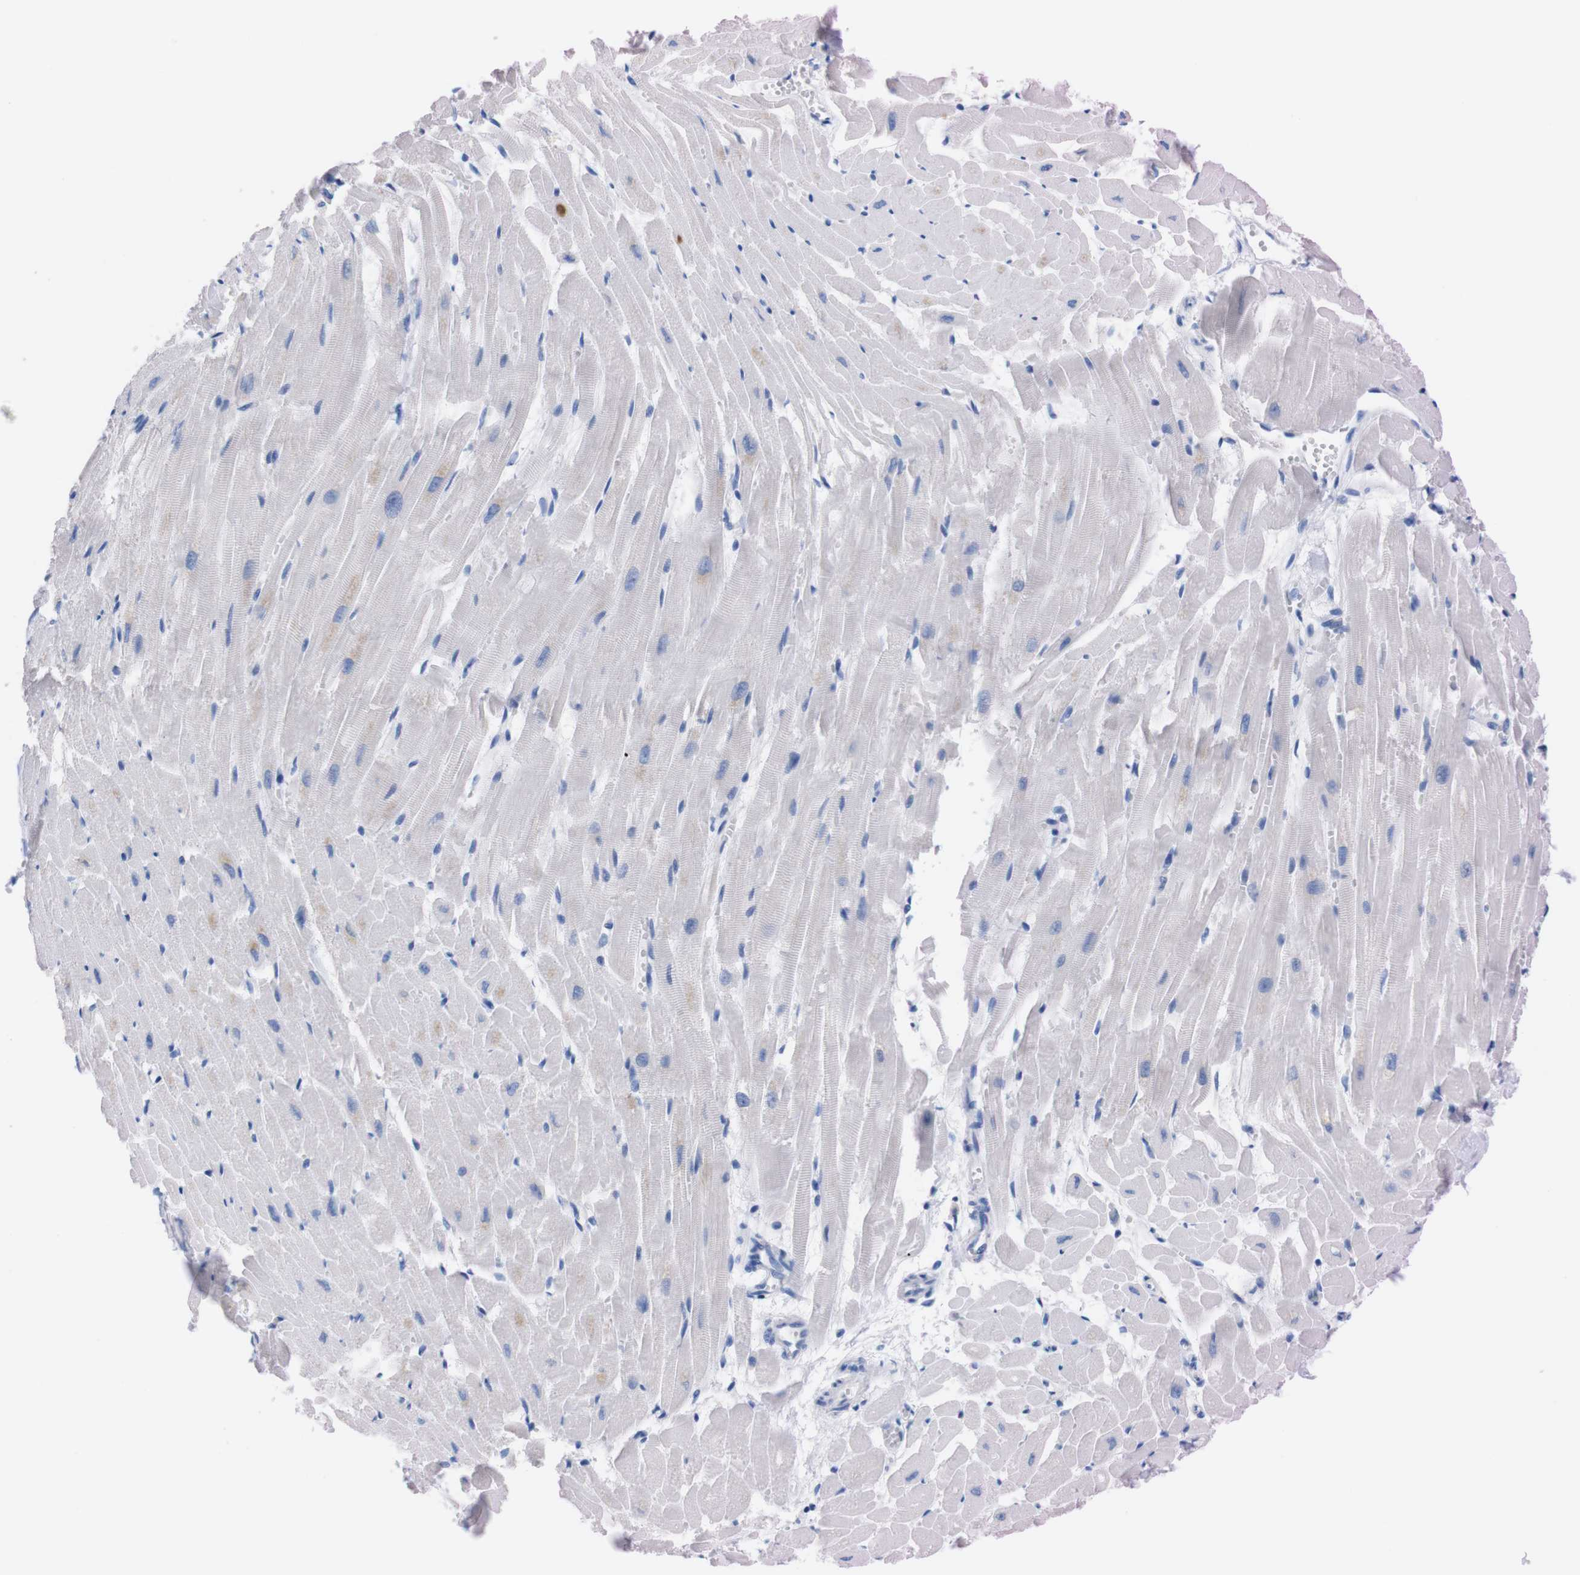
{"staining": {"intensity": "negative", "quantity": "none", "location": "none"}, "tissue": "heart muscle", "cell_type": "Cardiomyocytes", "image_type": "normal", "snomed": [{"axis": "morphology", "description": "Normal tissue, NOS"}, {"axis": "topography", "description": "Heart"}], "caption": "Normal heart muscle was stained to show a protein in brown. There is no significant expression in cardiomyocytes.", "gene": "TMEM243", "patient": {"sex": "female", "age": 19}}